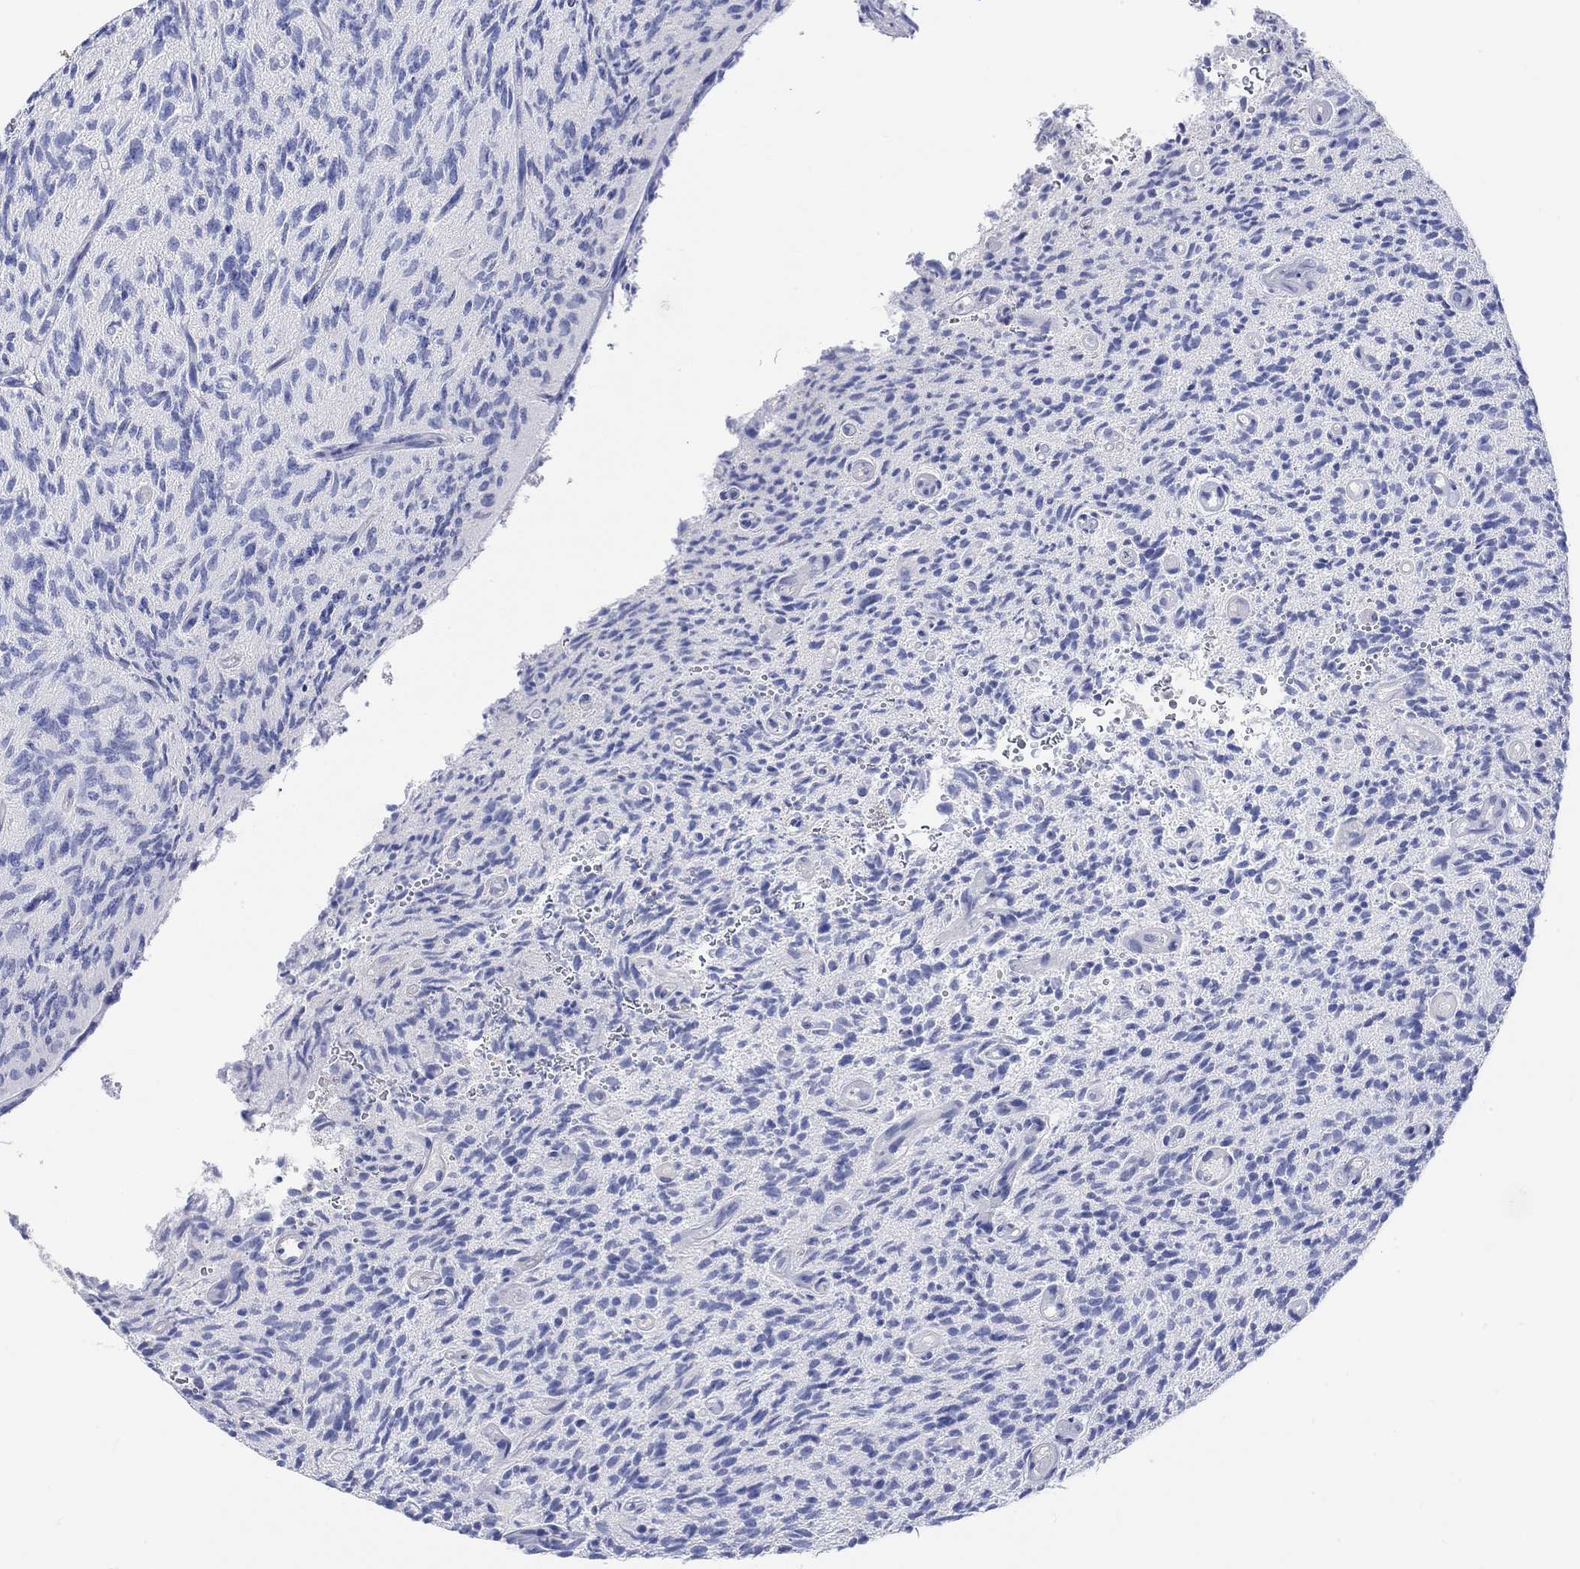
{"staining": {"intensity": "negative", "quantity": "none", "location": "none"}, "tissue": "glioma", "cell_type": "Tumor cells", "image_type": "cancer", "snomed": [{"axis": "morphology", "description": "Glioma, malignant, High grade"}, {"axis": "topography", "description": "Brain"}], "caption": "A histopathology image of high-grade glioma (malignant) stained for a protein displays no brown staining in tumor cells.", "gene": "GCM1", "patient": {"sex": "male", "age": 64}}